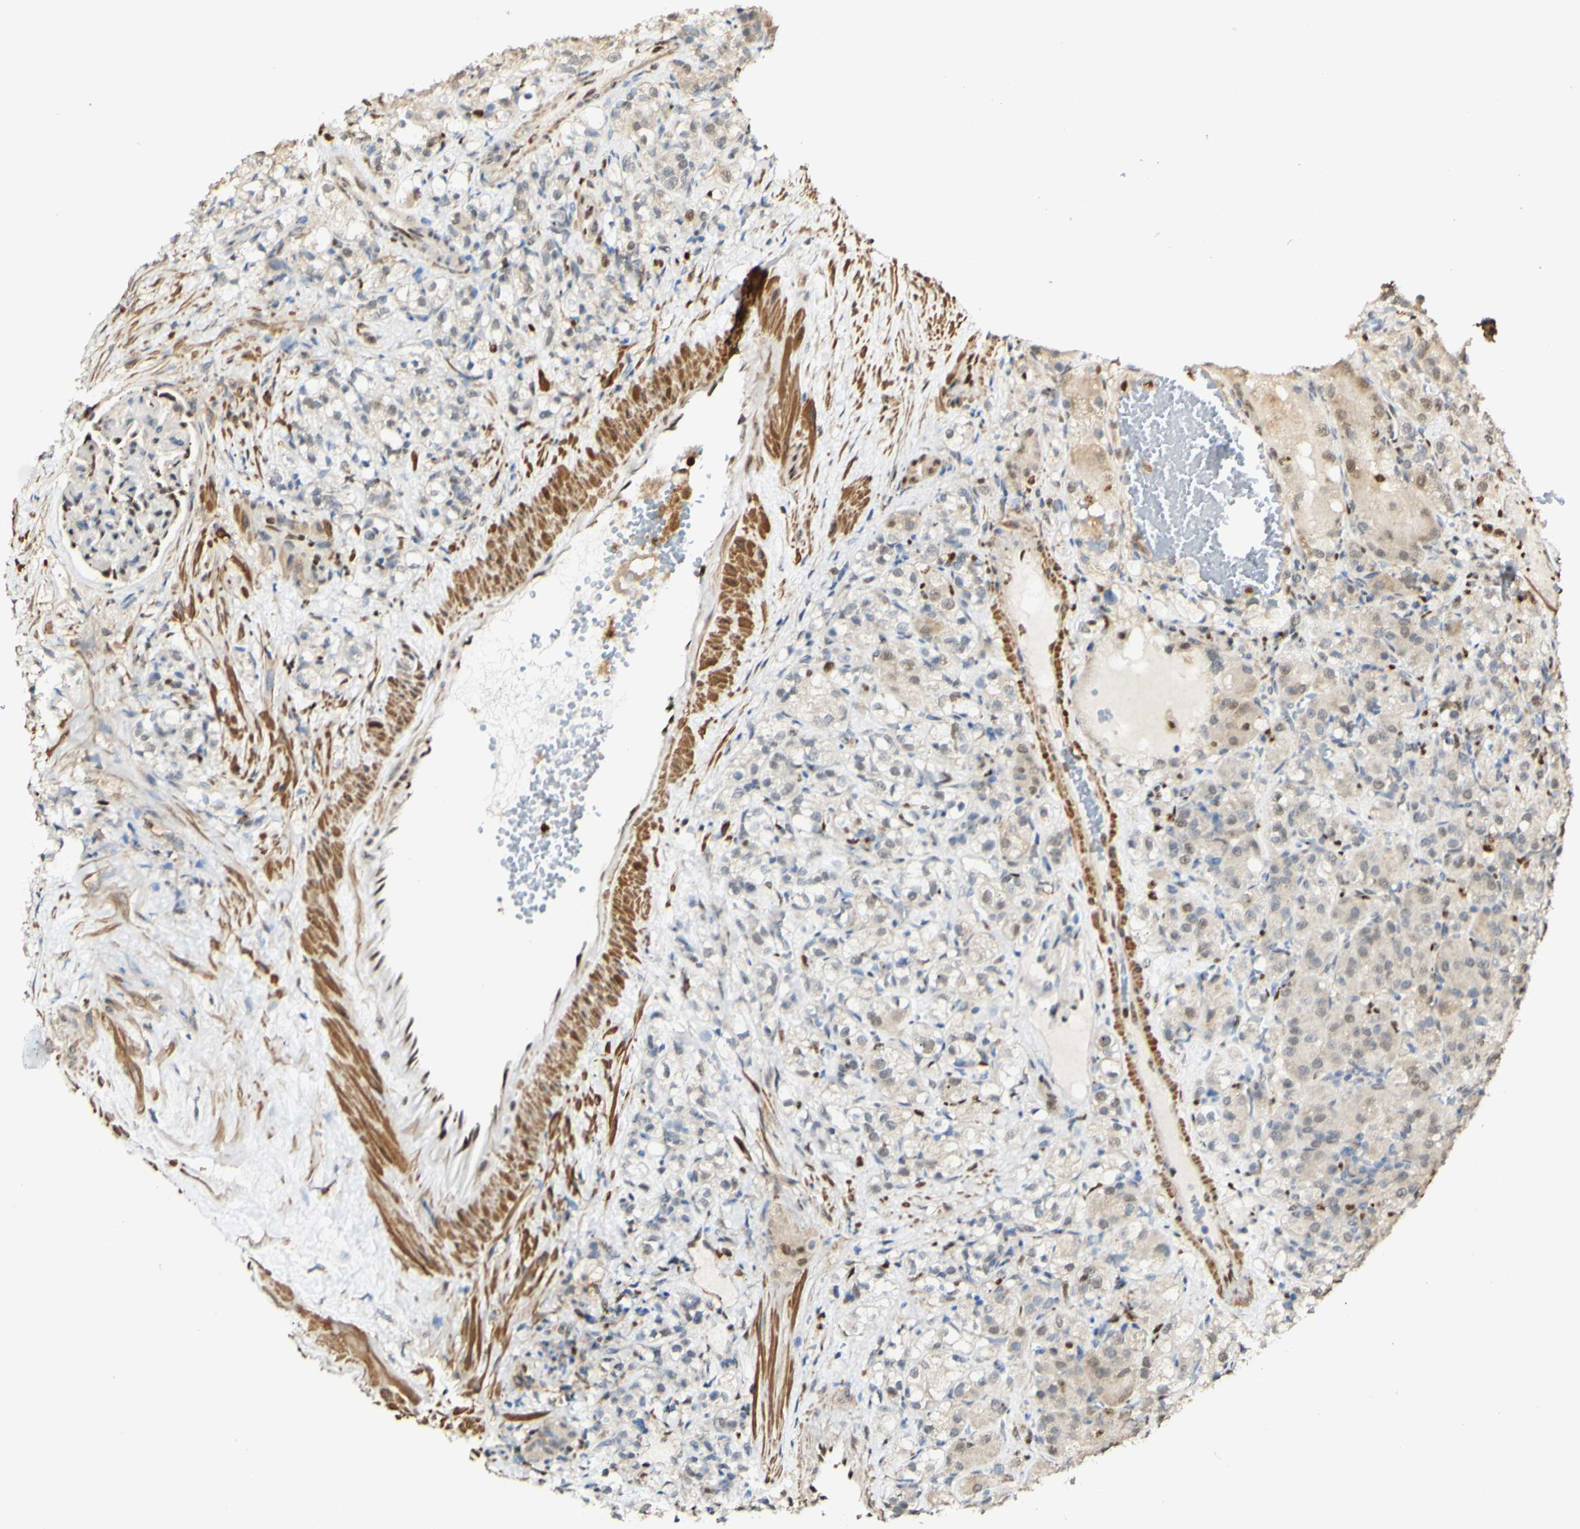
{"staining": {"intensity": "negative", "quantity": "none", "location": "none"}, "tissue": "renal cancer", "cell_type": "Tumor cells", "image_type": "cancer", "snomed": [{"axis": "morphology", "description": "Adenocarcinoma, NOS"}, {"axis": "topography", "description": "Kidney"}], "caption": "The micrograph displays no staining of tumor cells in renal cancer (adenocarcinoma).", "gene": "MAP3K4", "patient": {"sex": "male", "age": 61}}